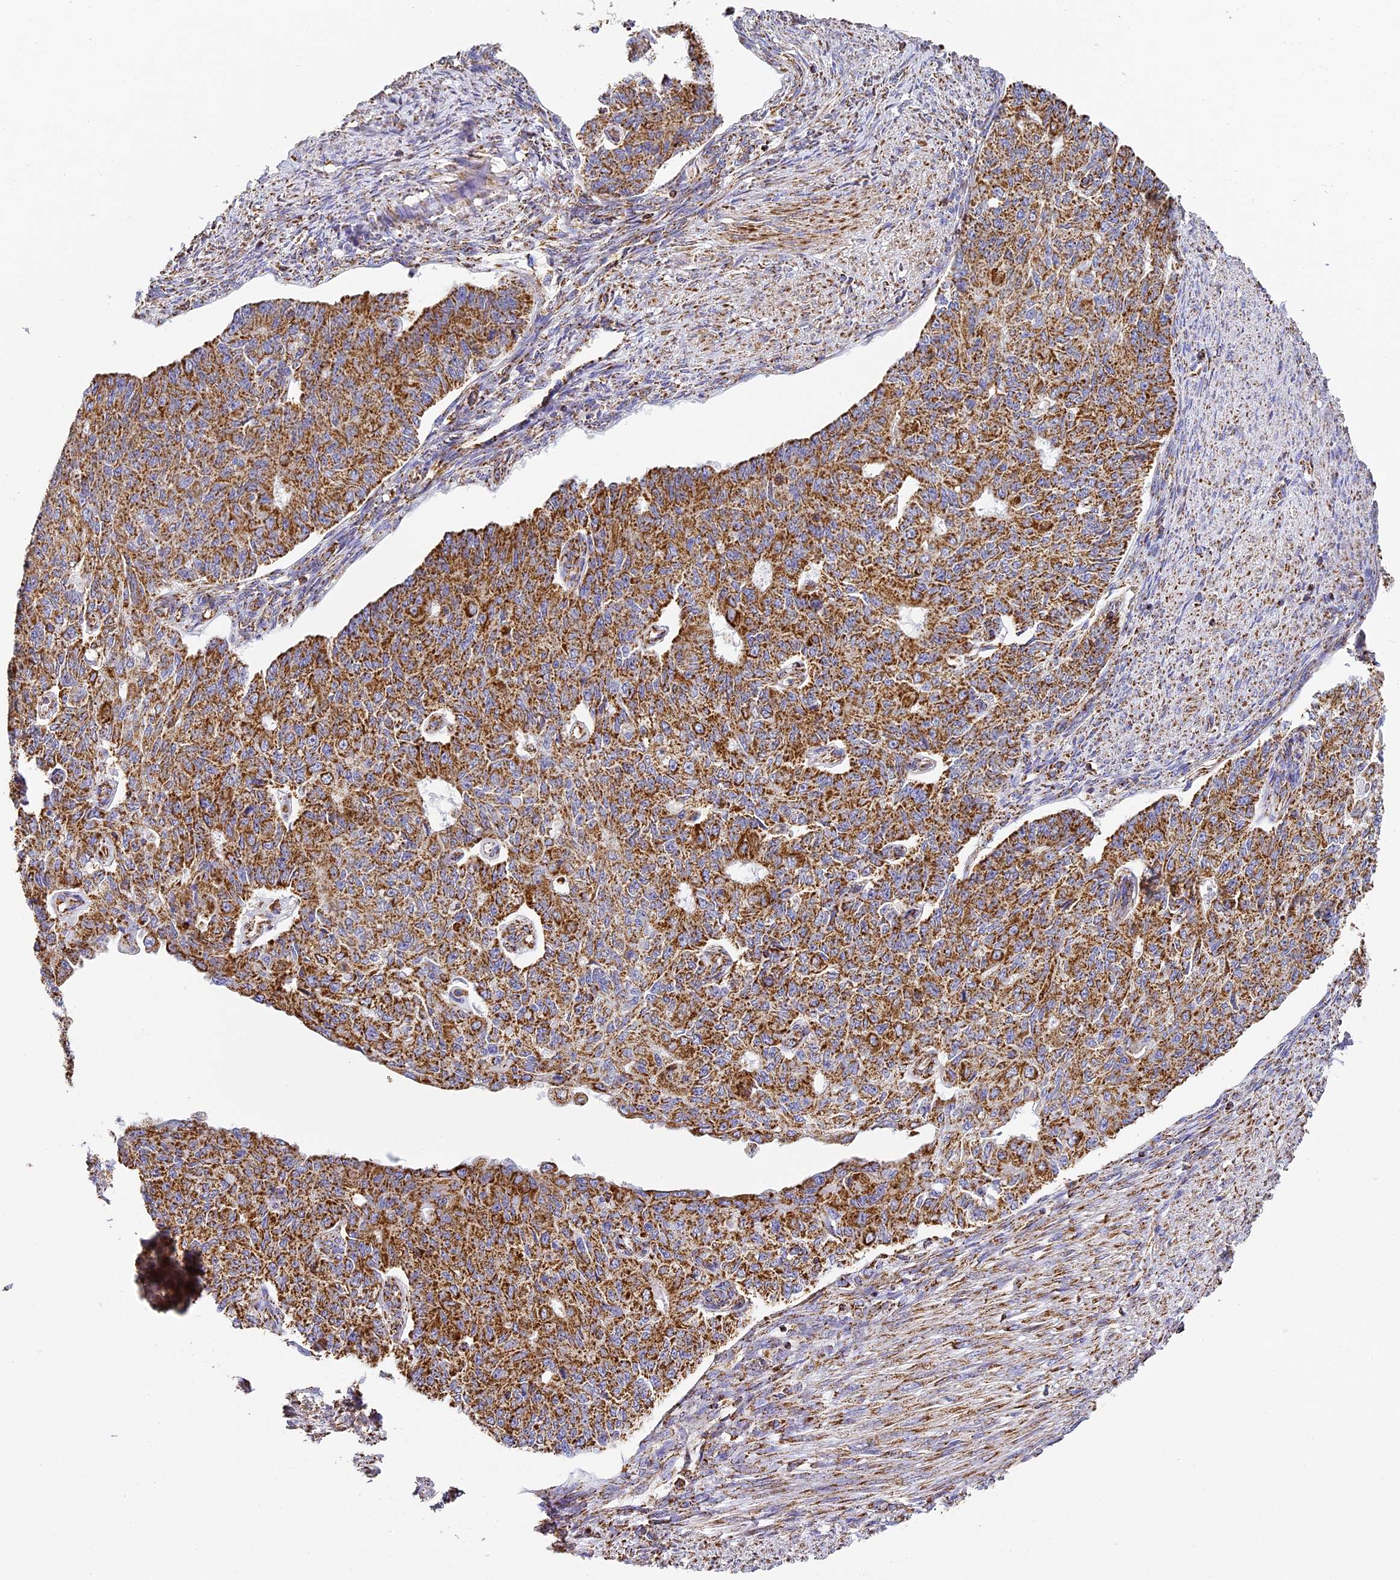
{"staining": {"intensity": "moderate", "quantity": ">75%", "location": "cytoplasmic/membranous"}, "tissue": "endometrial cancer", "cell_type": "Tumor cells", "image_type": "cancer", "snomed": [{"axis": "morphology", "description": "Adenocarcinoma, NOS"}, {"axis": "topography", "description": "Endometrium"}], "caption": "Immunohistochemistry image of endometrial cancer stained for a protein (brown), which demonstrates medium levels of moderate cytoplasmic/membranous expression in approximately >75% of tumor cells.", "gene": "STK17A", "patient": {"sex": "female", "age": 32}}